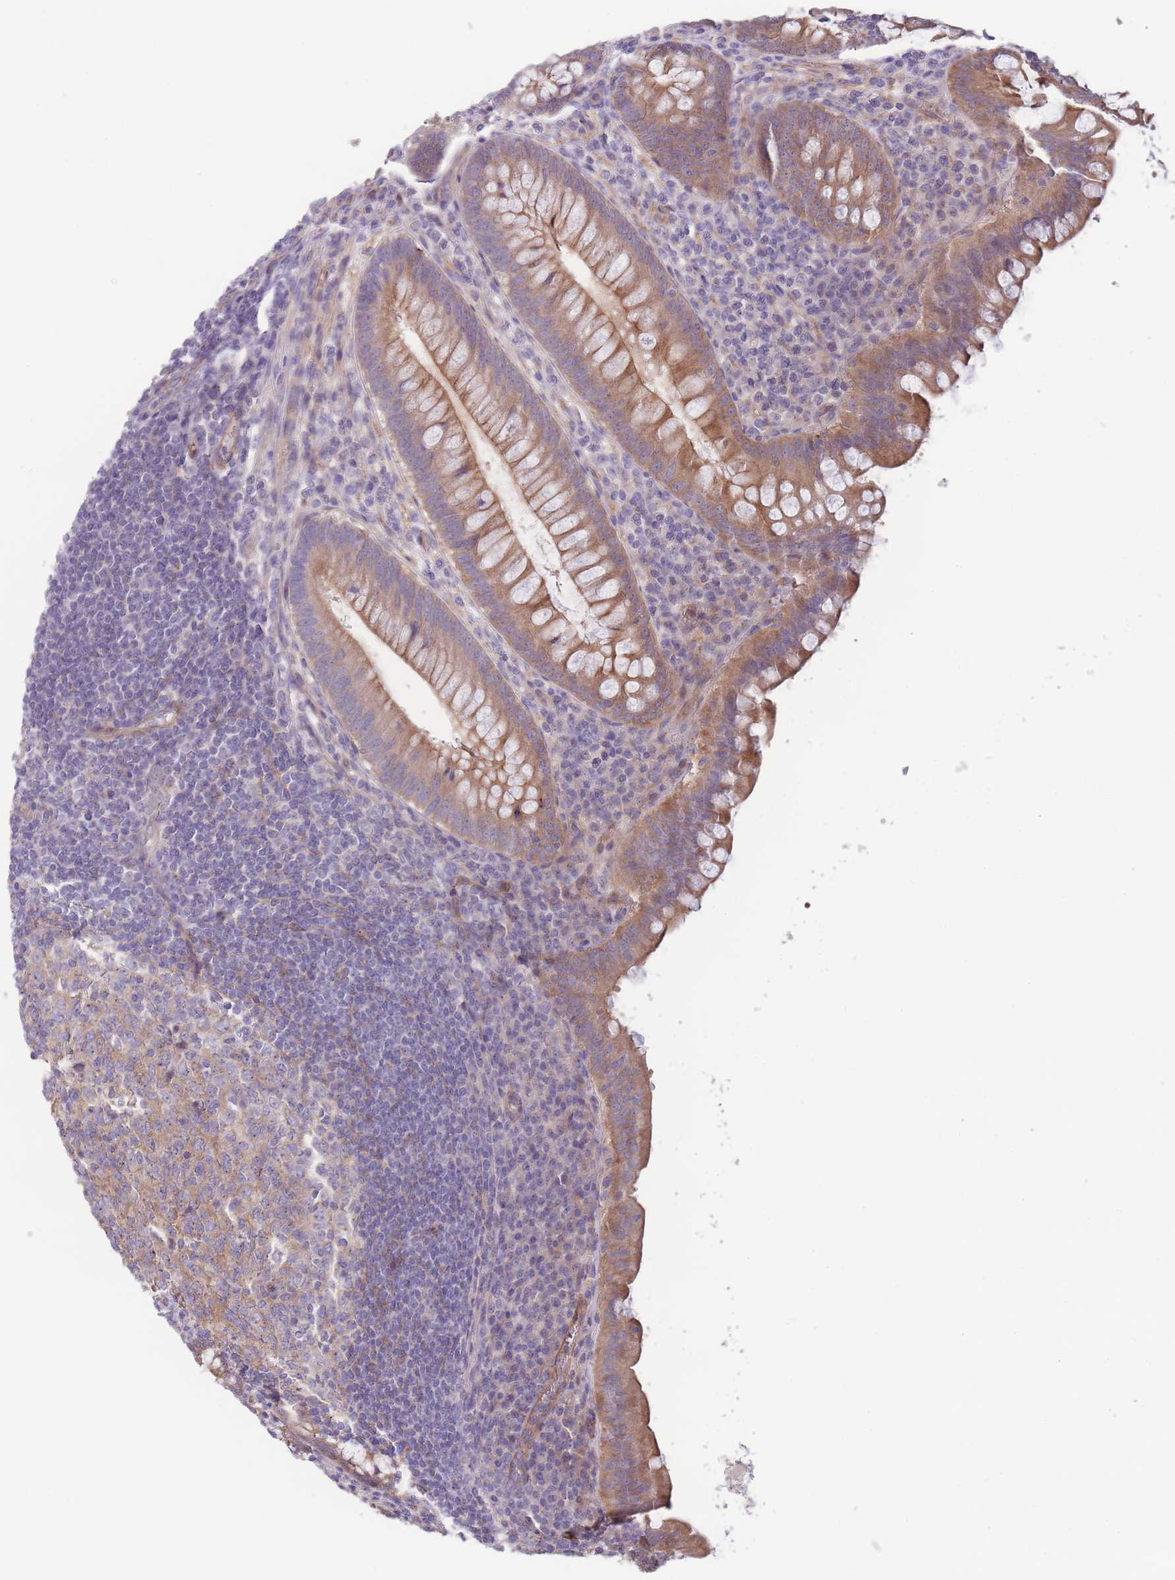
{"staining": {"intensity": "moderate", "quantity": ">75%", "location": "cytoplasmic/membranous"}, "tissue": "appendix", "cell_type": "Glandular cells", "image_type": "normal", "snomed": [{"axis": "morphology", "description": "Normal tissue, NOS"}, {"axis": "topography", "description": "Appendix"}], "caption": "Protein analysis of benign appendix exhibits moderate cytoplasmic/membranous positivity in about >75% of glandular cells. The staining is performed using DAB brown chromogen to label protein expression. The nuclei are counter-stained blue using hematoxylin.", "gene": "STEAP3", "patient": {"sex": "female", "age": 33}}